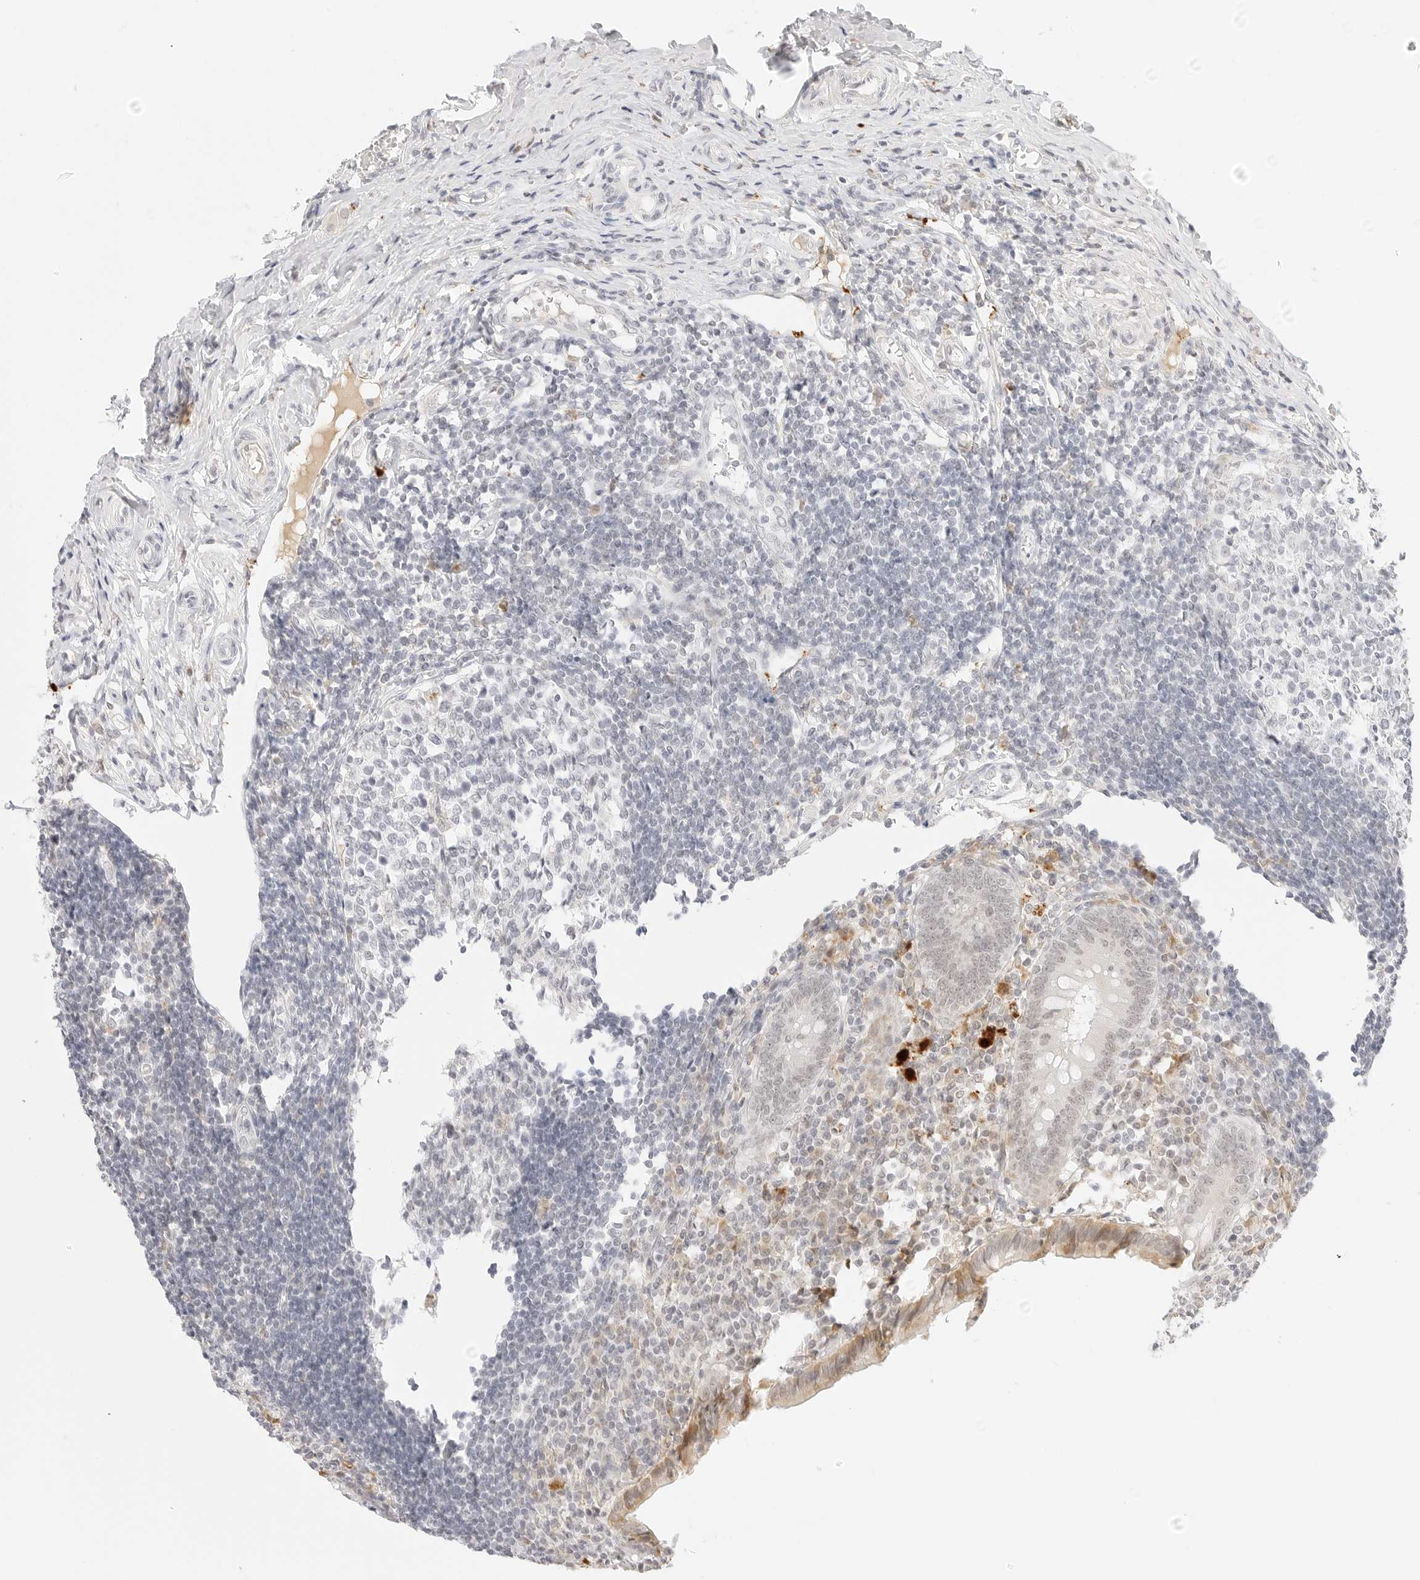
{"staining": {"intensity": "moderate", "quantity": "25%-75%", "location": "cytoplasmic/membranous,nuclear"}, "tissue": "appendix", "cell_type": "Glandular cells", "image_type": "normal", "snomed": [{"axis": "morphology", "description": "Normal tissue, NOS"}, {"axis": "topography", "description": "Appendix"}], "caption": "Immunohistochemistry (IHC) histopathology image of benign appendix: human appendix stained using immunohistochemistry reveals medium levels of moderate protein expression localized specifically in the cytoplasmic/membranous,nuclear of glandular cells, appearing as a cytoplasmic/membranous,nuclear brown color.", "gene": "XKR4", "patient": {"sex": "female", "age": 17}}